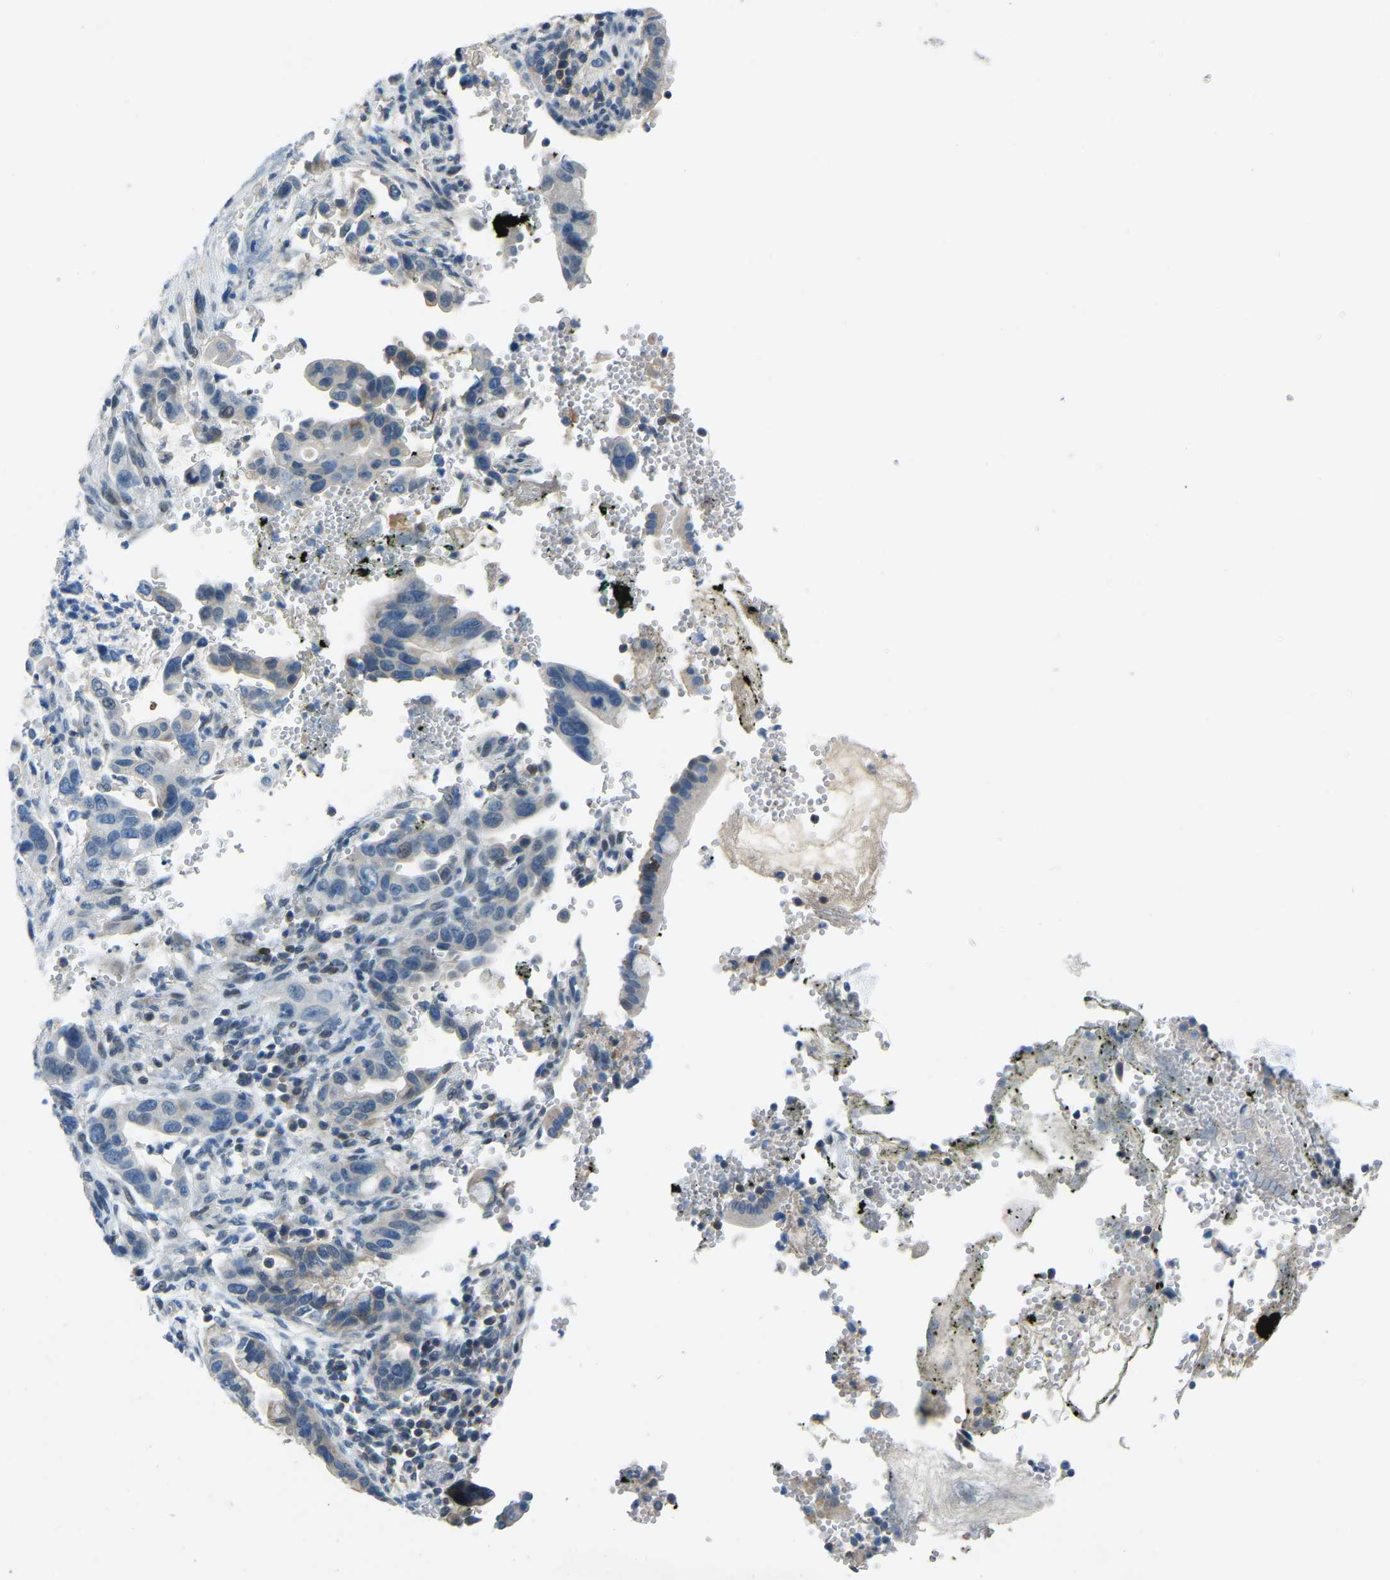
{"staining": {"intensity": "weak", "quantity": "<25%", "location": "cytoplasmic/membranous"}, "tissue": "pancreatic cancer", "cell_type": "Tumor cells", "image_type": "cancer", "snomed": [{"axis": "morphology", "description": "Adenocarcinoma, NOS"}, {"axis": "topography", "description": "Pancreas"}], "caption": "Immunohistochemical staining of human pancreatic cancer displays no significant positivity in tumor cells.", "gene": "XIRP1", "patient": {"sex": "female", "age": 70}}